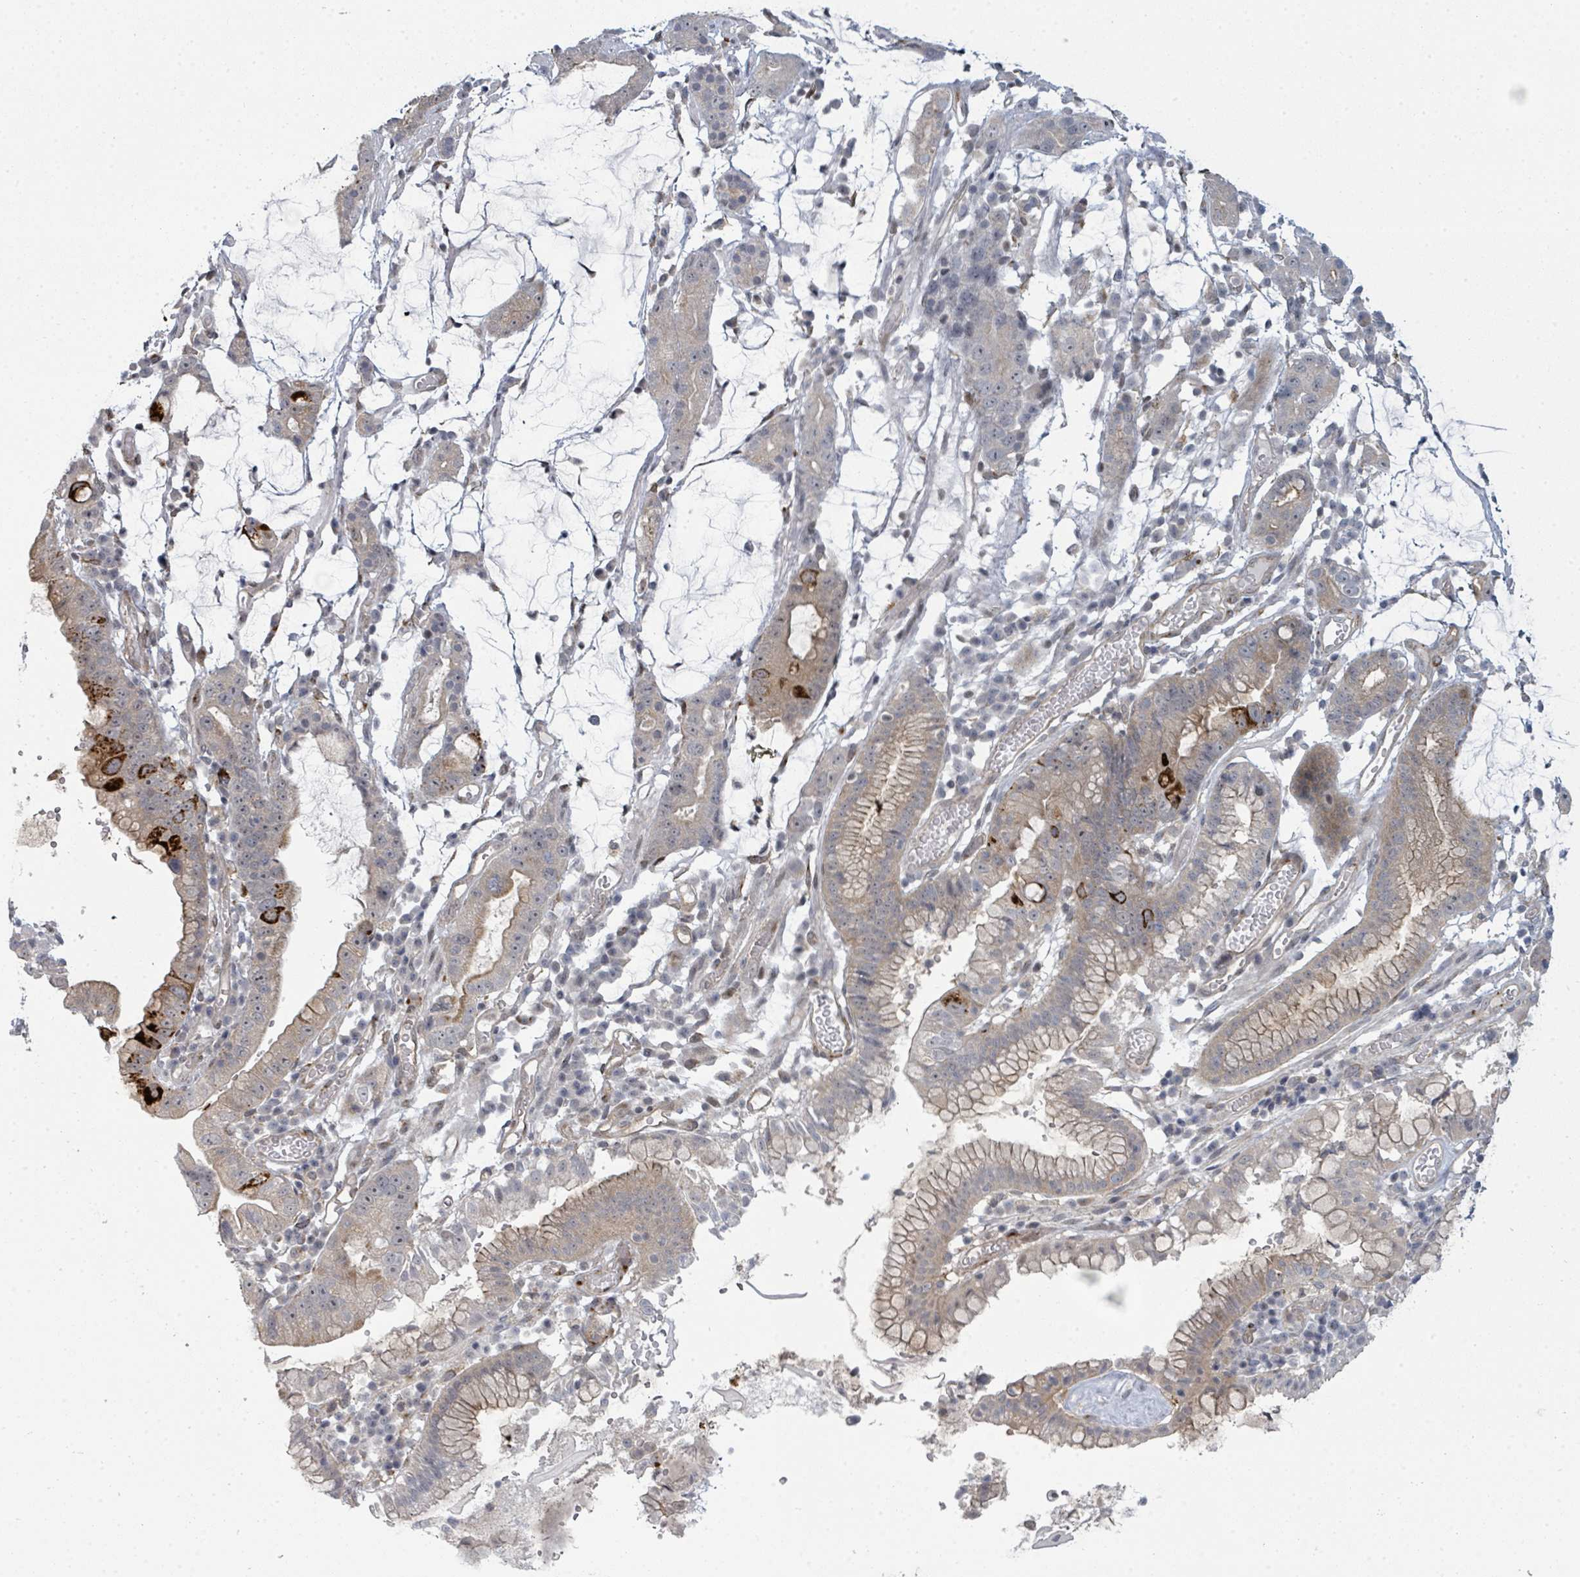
{"staining": {"intensity": "weak", "quantity": "25%-75%", "location": "cytoplasmic/membranous"}, "tissue": "stomach cancer", "cell_type": "Tumor cells", "image_type": "cancer", "snomed": [{"axis": "morphology", "description": "Adenocarcinoma, NOS"}, {"axis": "topography", "description": "Stomach"}], "caption": "This histopathology image displays stomach cancer (adenocarcinoma) stained with immunohistochemistry to label a protein in brown. The cytoplasmic/membranous of tumor cells show weak positivity for the protein. Nuclei are counter-stained blue.", "gene": "PSMG2", "patient": {"sex": "male", "age": 55}}